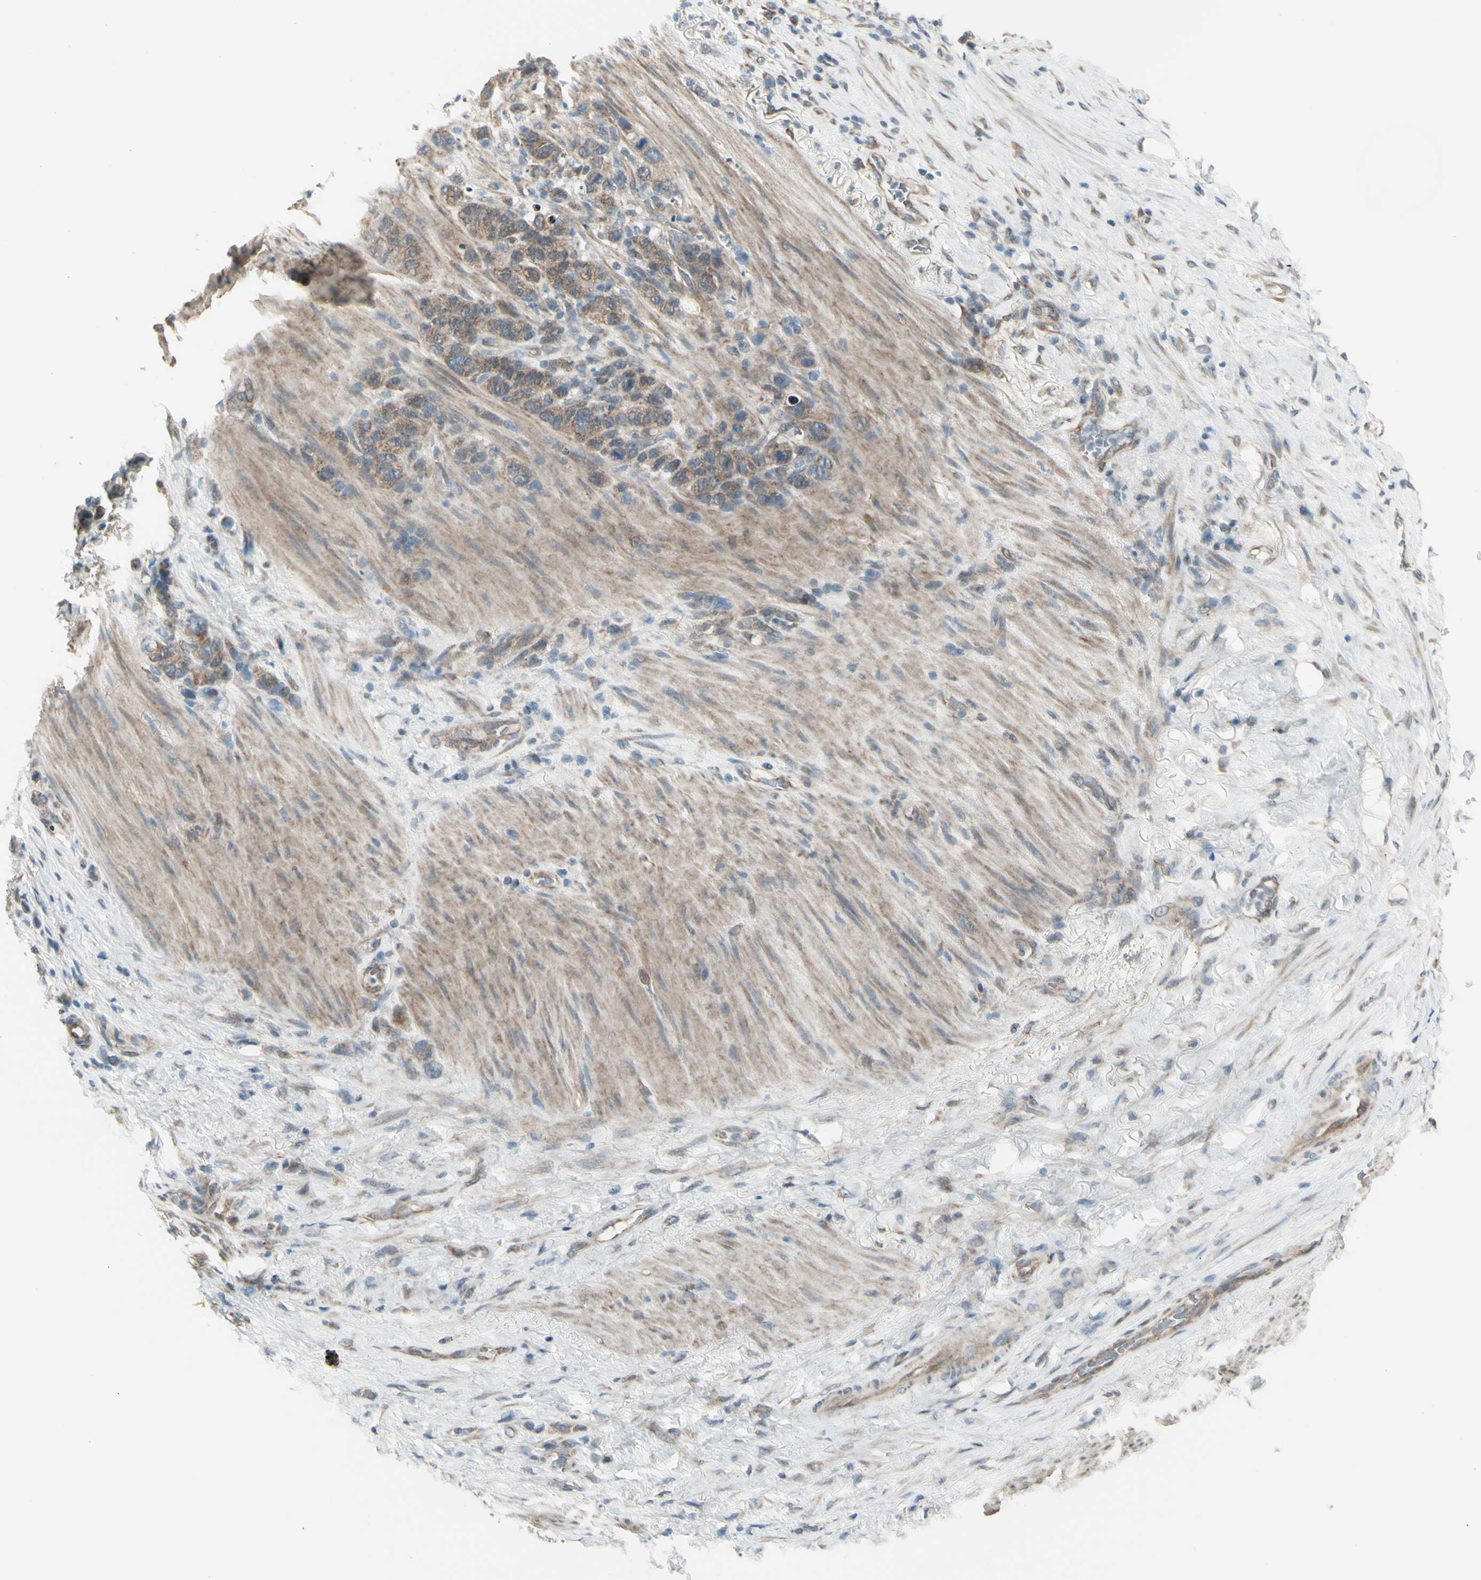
{"staining": {"intensity": "weak", "quantity": "25%-75%", "location": "cytoplasmic/membranous"}, "tissue": "stomach cancer", "cell_type": "Tumor cells", "image_type": "cancer", "snomed": [{"axis": "morphology", "description": "Adenocarcinoma, NOS"}, {"axis": "morphology", "description": "Adenocarcinoma, High grade"}, {"axis": "topography", "description": "Stomach, upper"}, {"axis": "topography", "description": "Stomach, lower"}], "caption": "Immunohistochemical staining of human stomach cancer reveals weak cytoplasmic/membranous protein positivity in about 25%-75% of tumor cells.", "gene": "NAXD", "patient": {"sex": "female", "age": 65}}